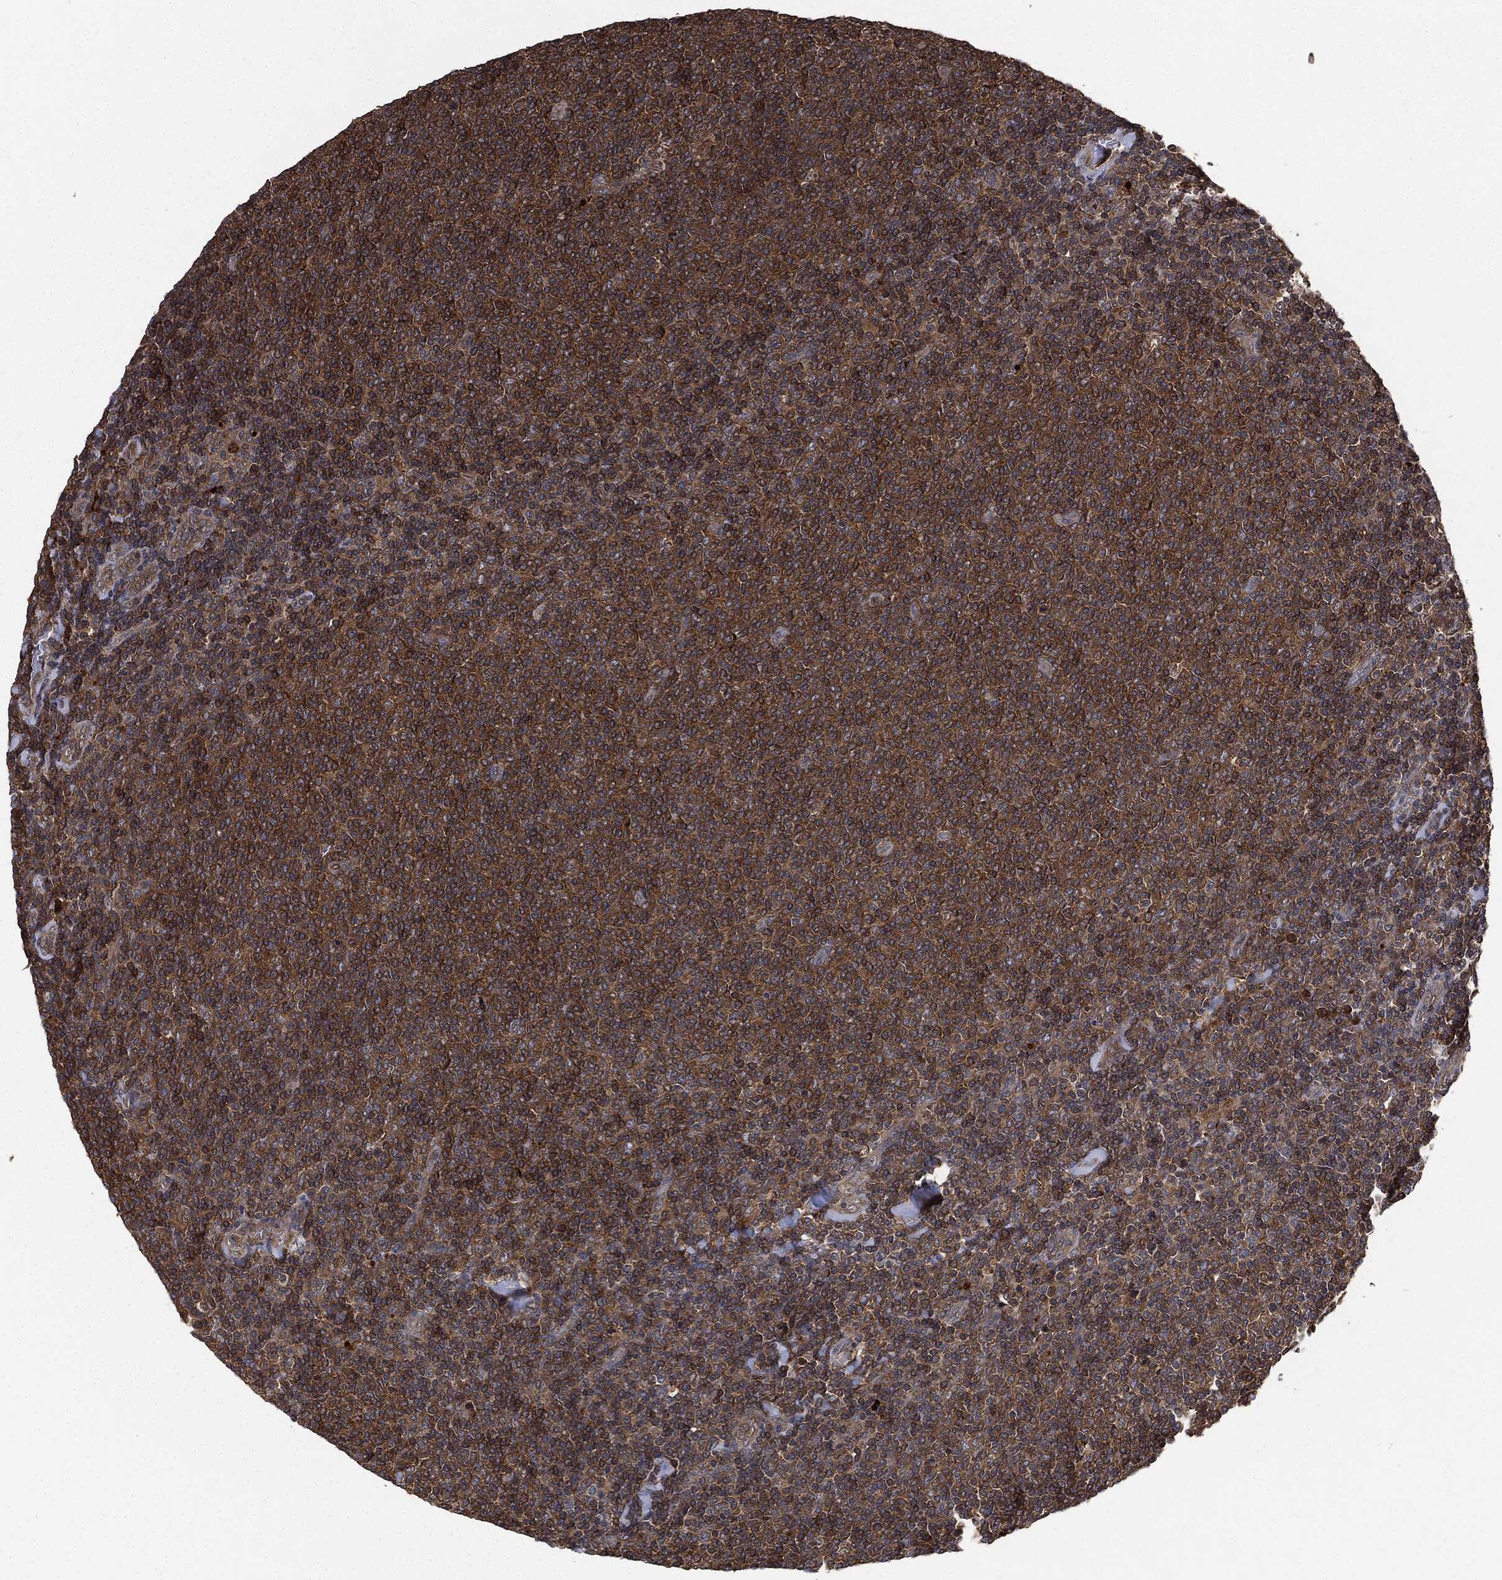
{"staining": {"intensity": "moderate", "quantity": ">75%", "location": "cytoplasmic/membranous"}, "tissue": "lymphoma", "cell_type": "Tumor cells", "image_type": "cancer", "snomed": [{"axis": "morphology", "description": "Malignant lymphoma, non-Hodgkin's type, Low grade"}, {"axis": "topography", "description": "Lymph node"}], "caption": "An immunohistochemistry (IHC) histopathology image of tumor tissue is shown. Protein staining in brown shows moderate cytoplasmic/membranous positivity in low-grade malignant lymphoma, non-Hodgkin's type within tumor cells.", "gene": "BRAF", "patient": {"sex": "male", "age": 52}}